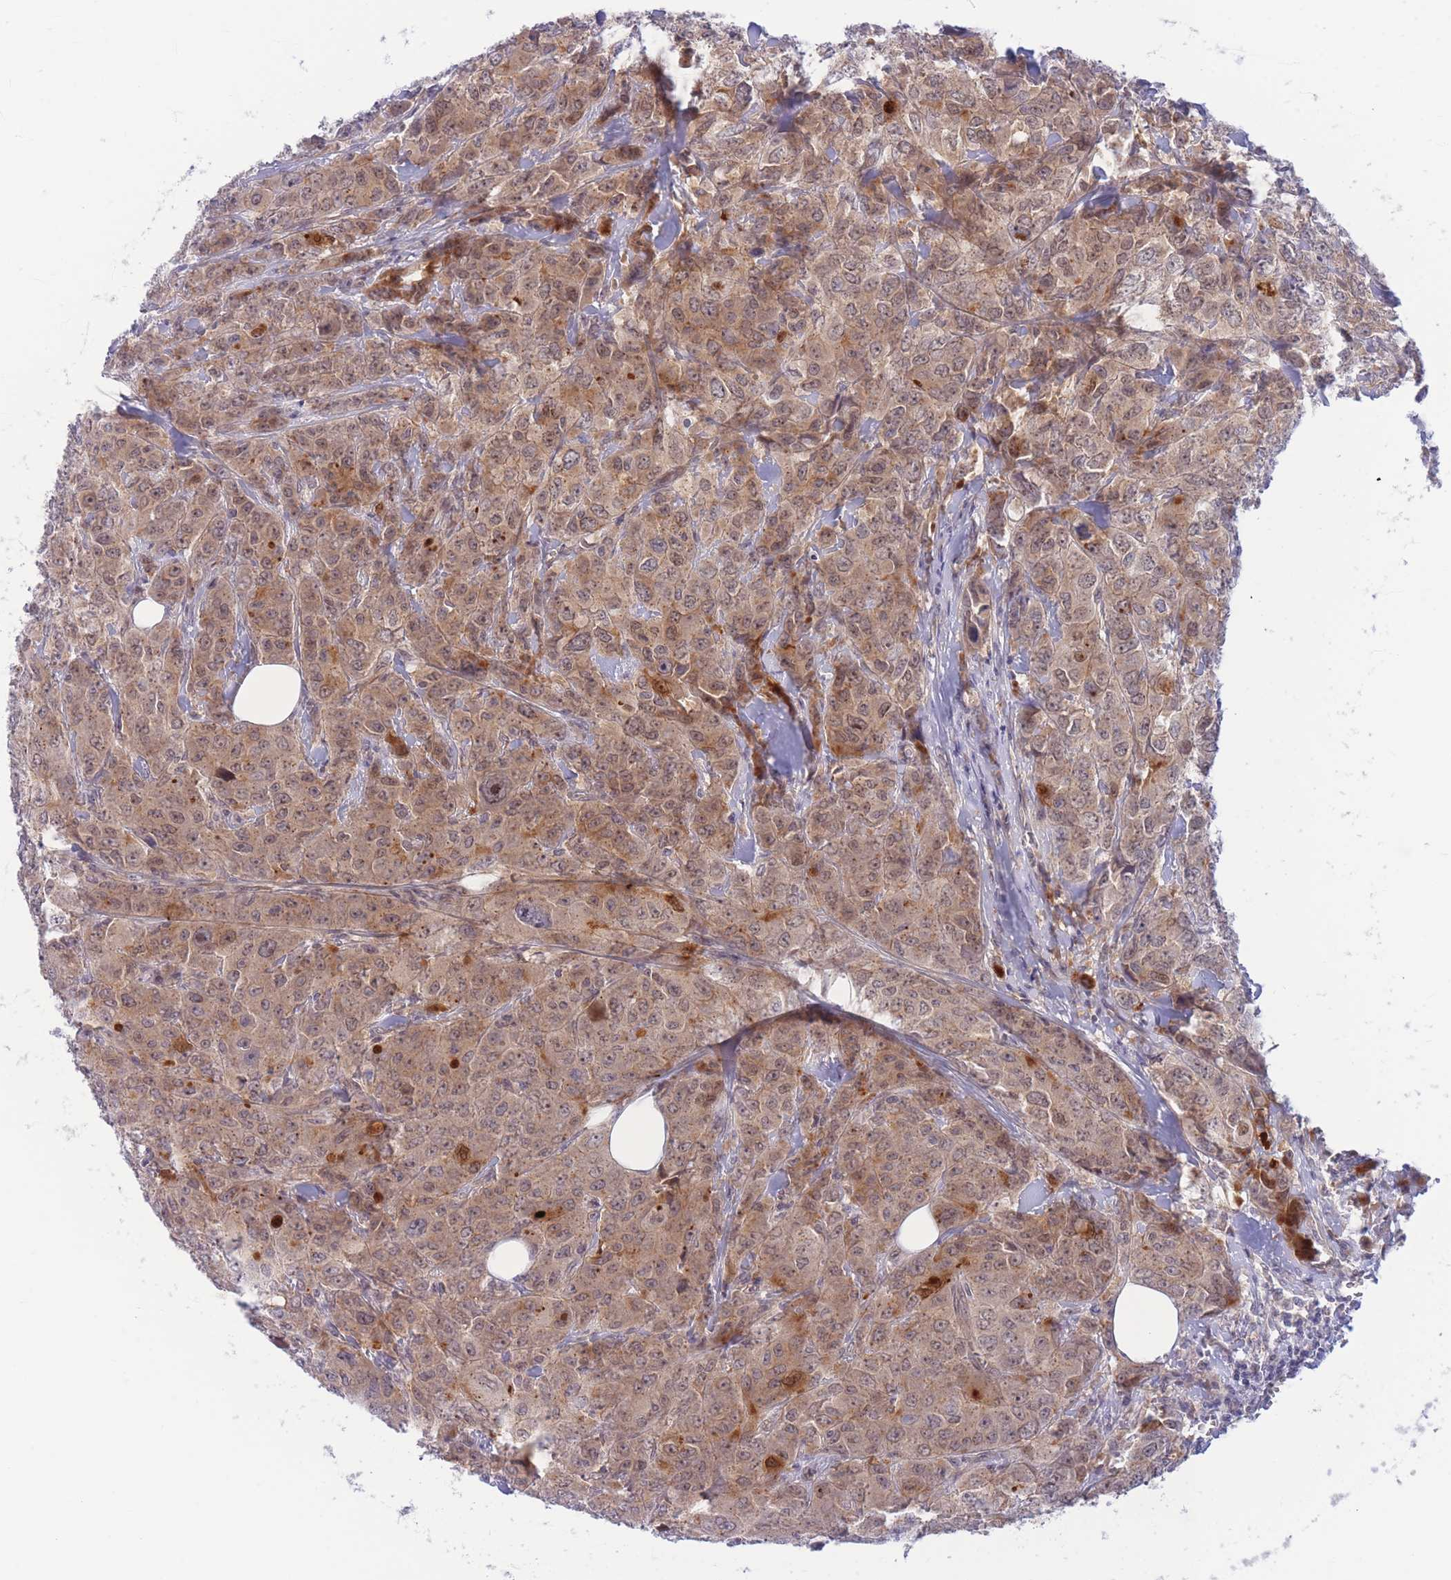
{"staining": {"intensity": "weak", "quantity": ">75%", "location": "cytoplasmic/membranous"}, "tissue": "breast cancer", "cell_type": "Tumor cells", "image_type": "cancer", "snomed": [{"axis": "morphology", "description": "Duct carcinoma"}, {"axis": "topography", "description": "Breast"}], "caption": "Brown immunohistochemical staining in human breast cancer demonstrates weak cytoplasmic/membranous staining in about >75% of tumor cells.", "gene": "APOL4", "patient": {"sex": "female", "age": 43}}